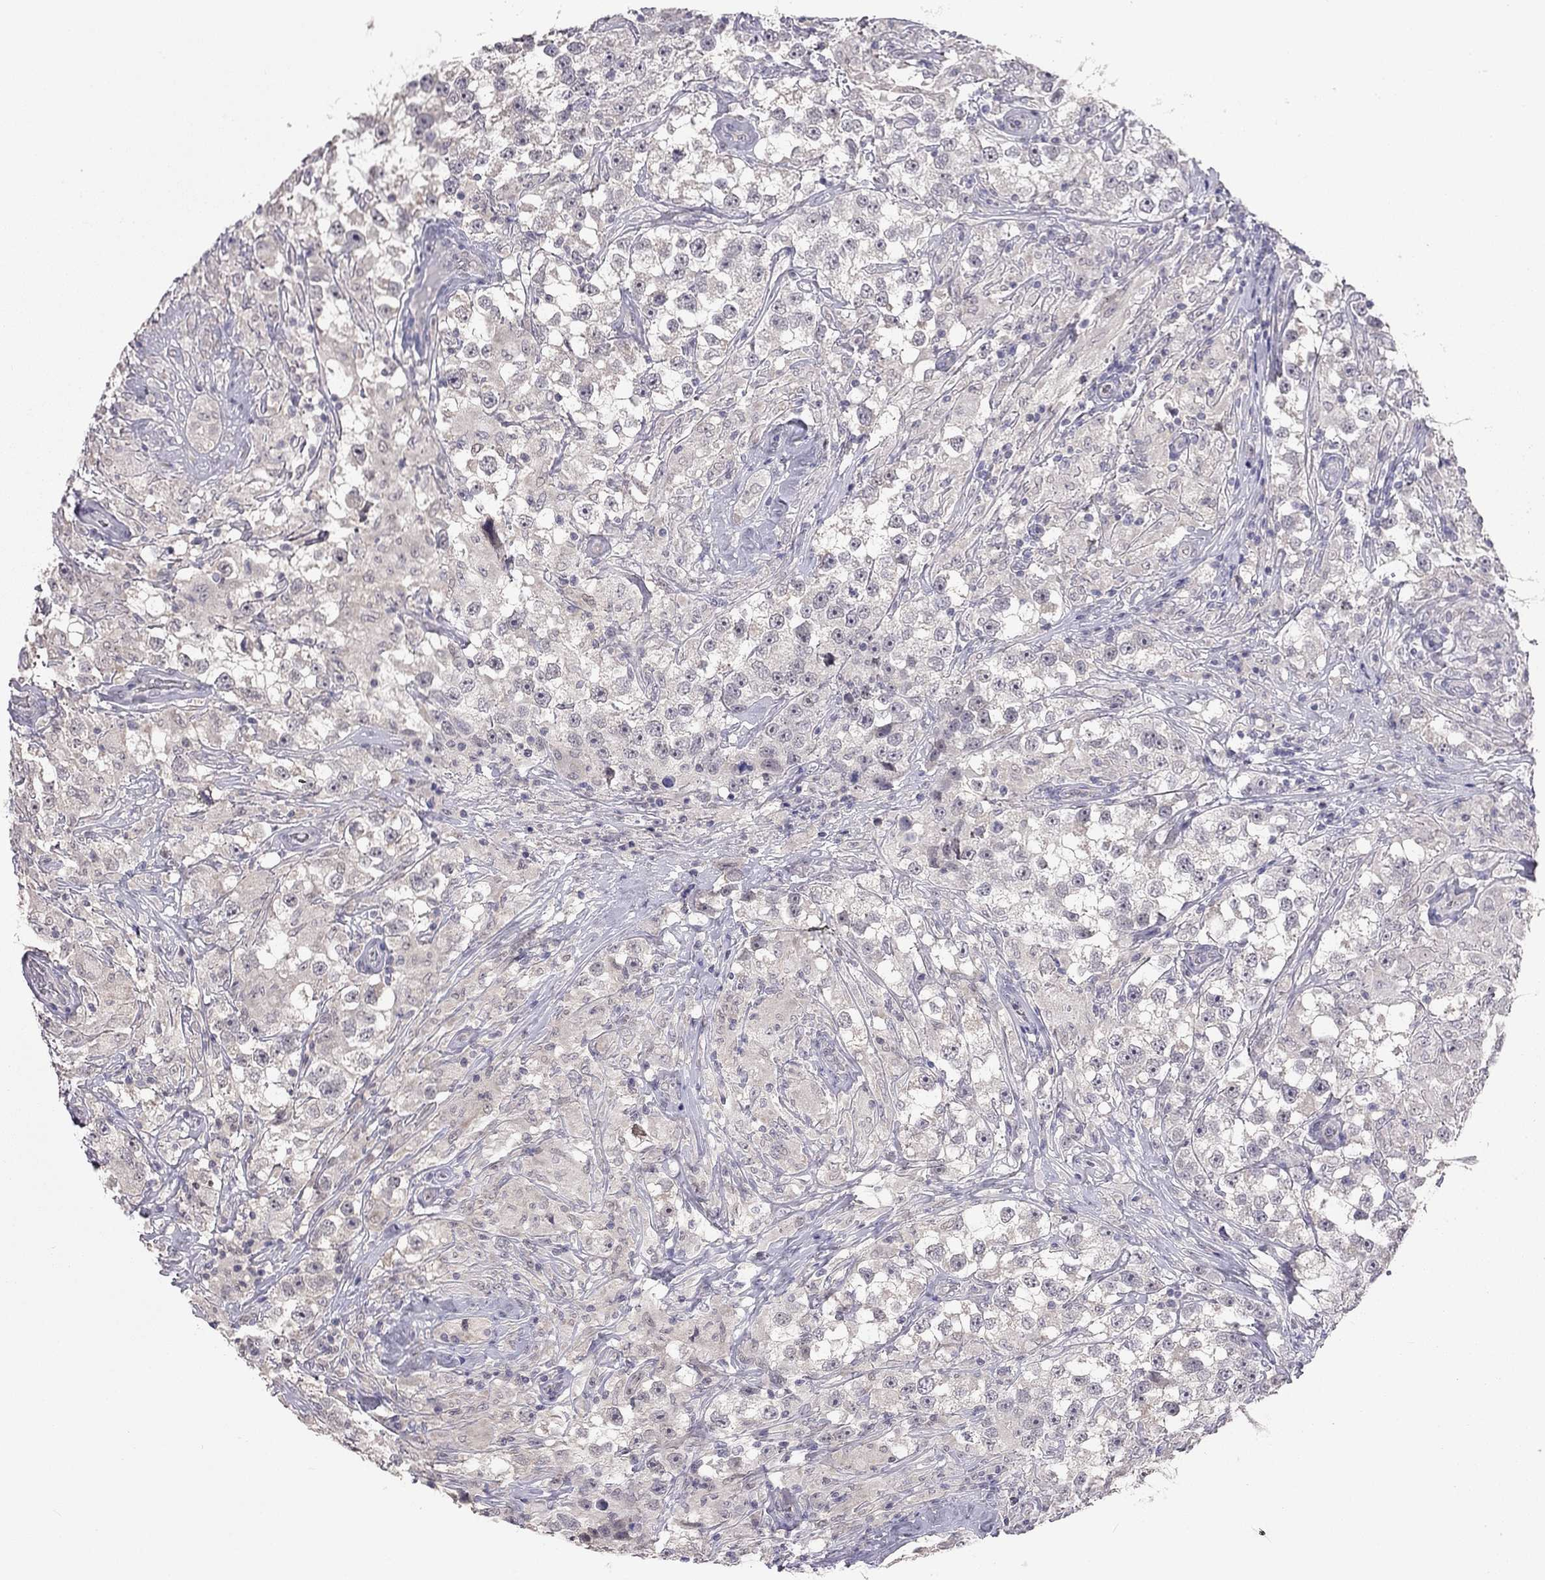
{"staining": {"intensity": "negative", "quantity": "none", "location": "none"}, "tissue": "testis cancer", "cell_type": "Tumor cells", "image_type": "cancer", "snomed": [{"axis": "morphology", "description": "Seminoma, NOS"}, {"axis": "topography", "description": "Testis"}], "caption": "High magnification brightfield microscopy of testis cancer stained with DAB (3,3'-diaminobenzidine) (brown) and counterstained with hematoxylin (blue): tumor cells show no significant expression.", "gene": "HSF2BP", "patient": {"sex": "male", "age": 46}}